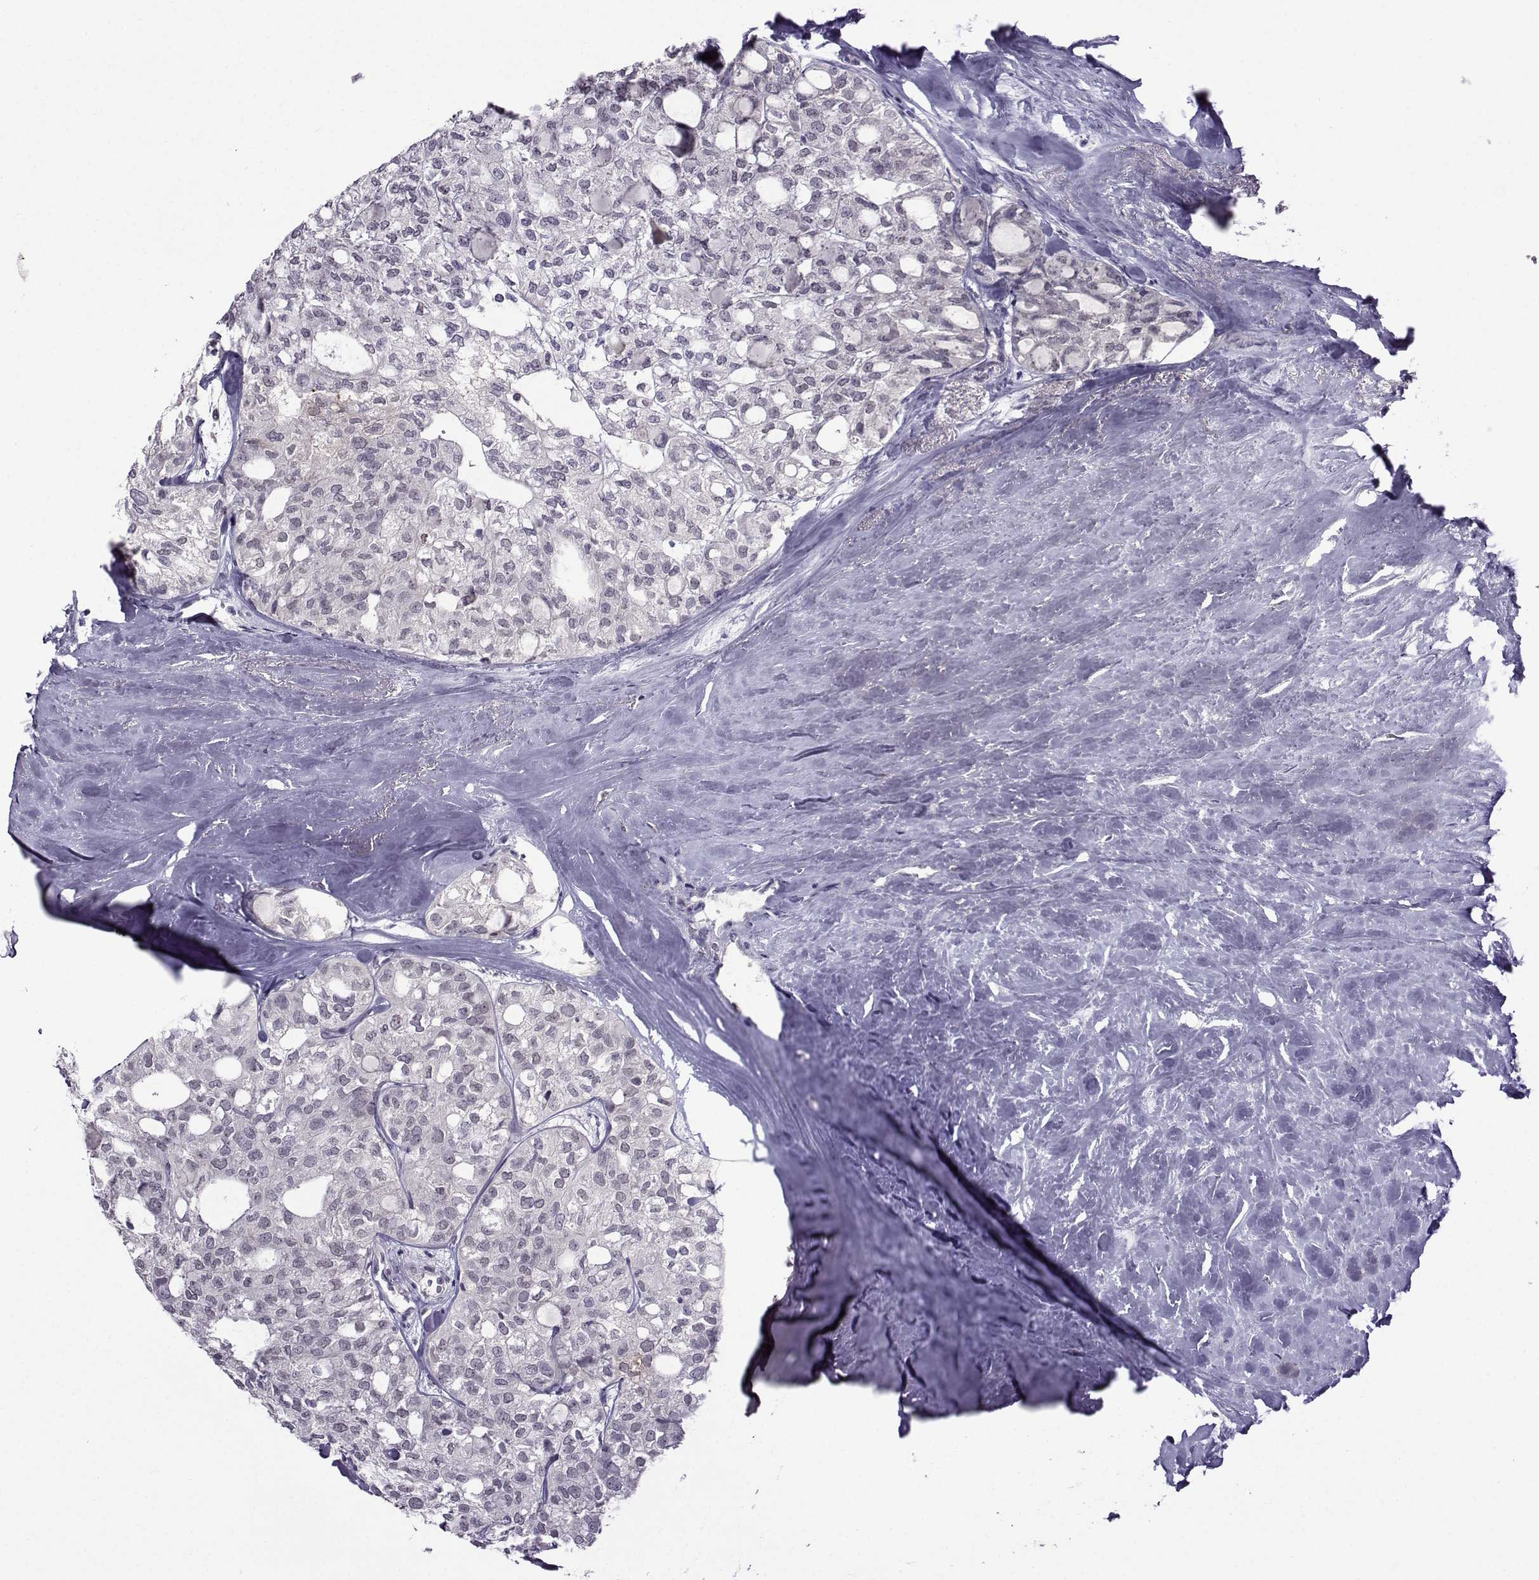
{"staining": {"intensity": "weak", "quantity": "<25%", "location": "cytoplasmic/membranous"}, "tissue": "thyroid cancer", "cell_type": "Tumor cells", "image_type": "cancer", "snomed": [{"axis": "morphology", "description": "Follicular adenoma carcinoma, NOS"}, {"axis": "topography", "description": "Thyroid gland"}], "caption": "Human thyroid follicular adenoma carcinoma stained for a protein using immunohistochemistry reveals no expression in tumor cells.", "gene": "DDX20", "patient": {"sex": "male", "age": 75}}